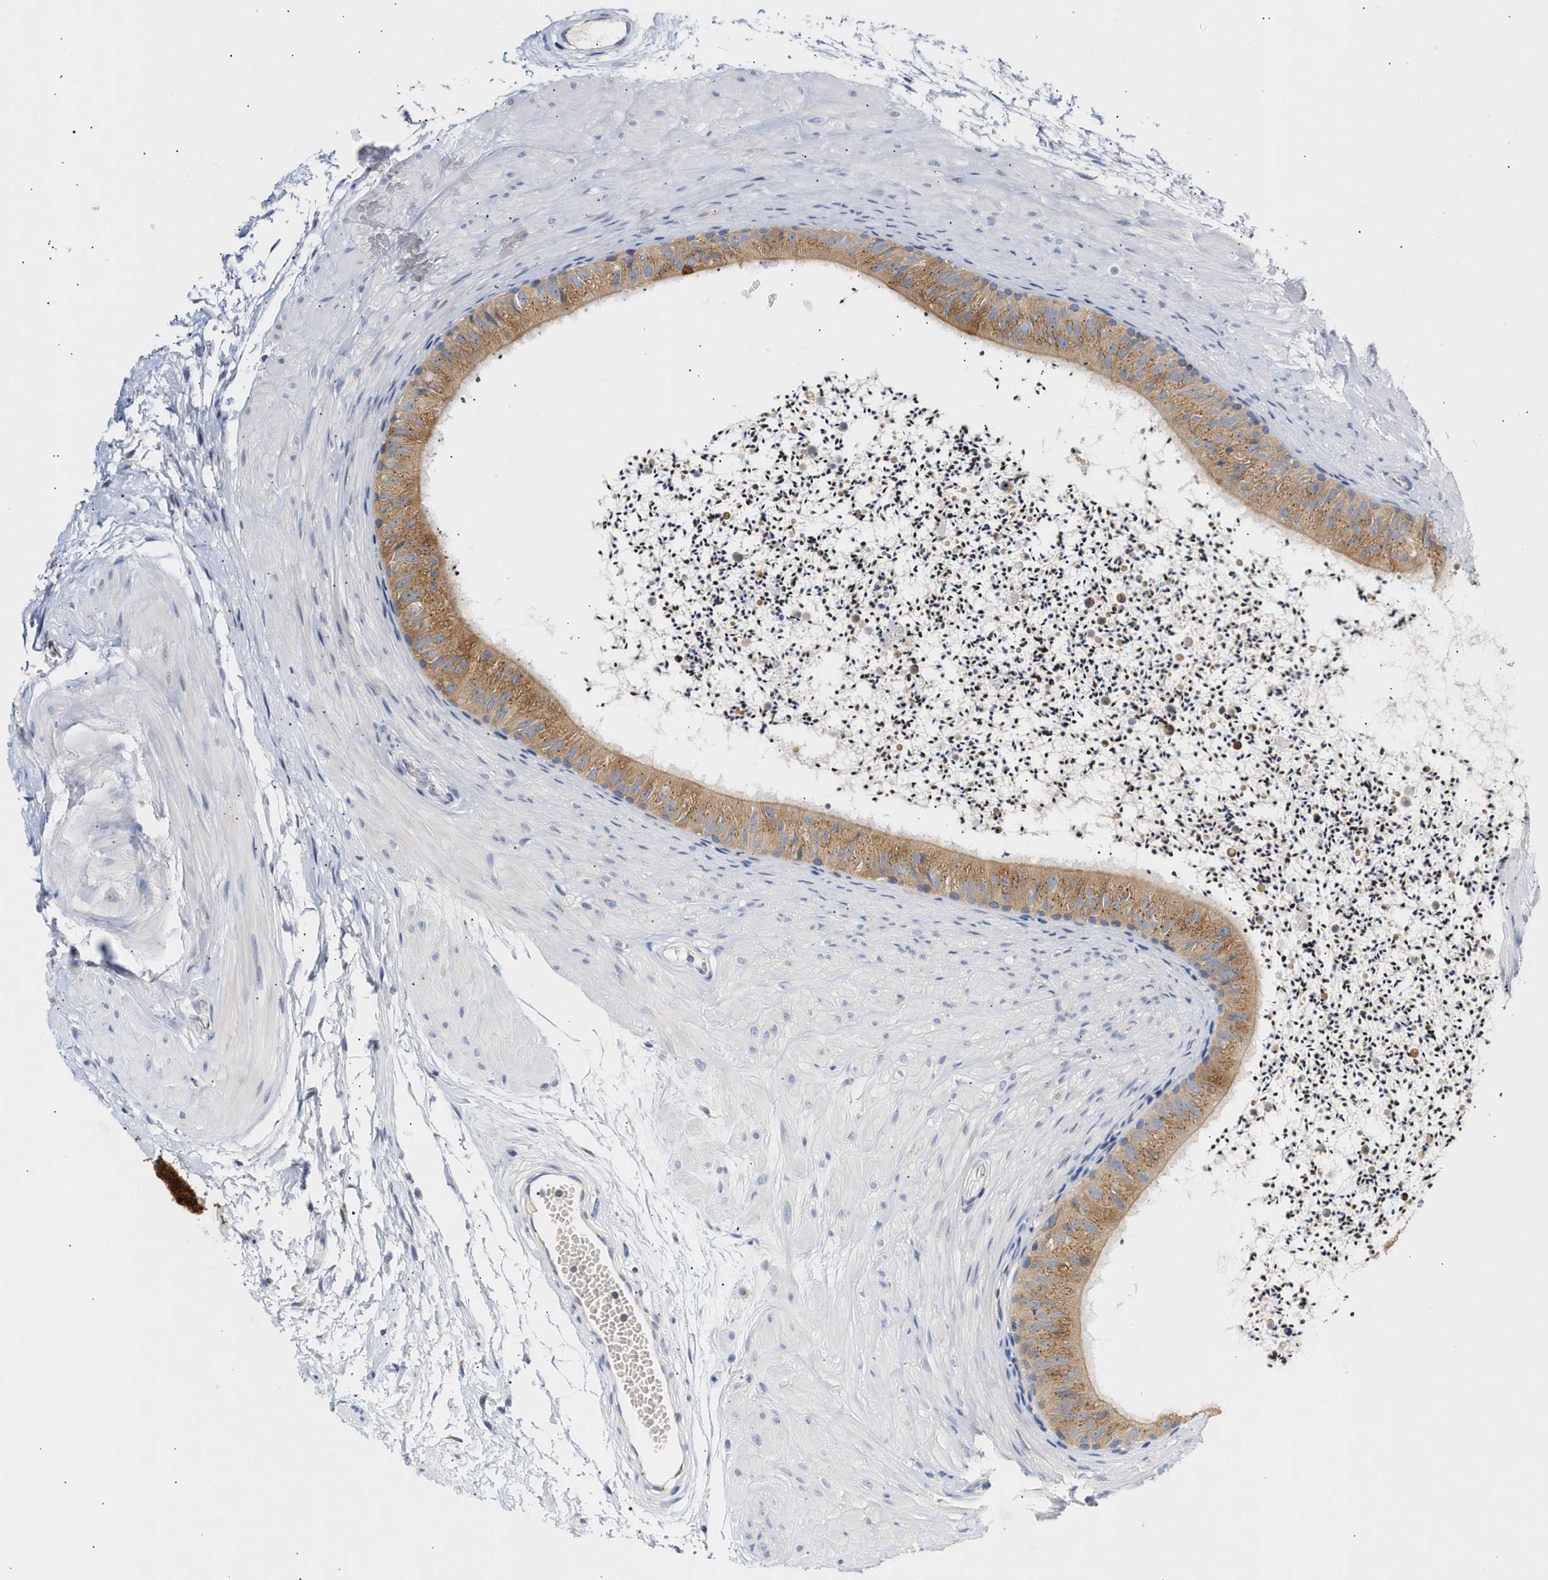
{"staining": {"intensity": "moderate", "quantity": ">75%", "location": "cytoplasmic/membranous"}, "tissue": "epididymis", "cell_type": "Glandular cells", "image_type": "normal", "snomed": [{"axis": "morphology", "description": "Normal tissue, NOS"}, {"axis": "topography", "description": "Epididymis"}], "caption": "Immunohistochemistry photomicrograph of normal human epididymis stained for a protein (brown), which displays medium levels of moderate cytoplasmic/membranous staining in approximately >75% of glandular cells.", "gene": "TRIM50", "patient": {"sex": "male", "age": 56}}